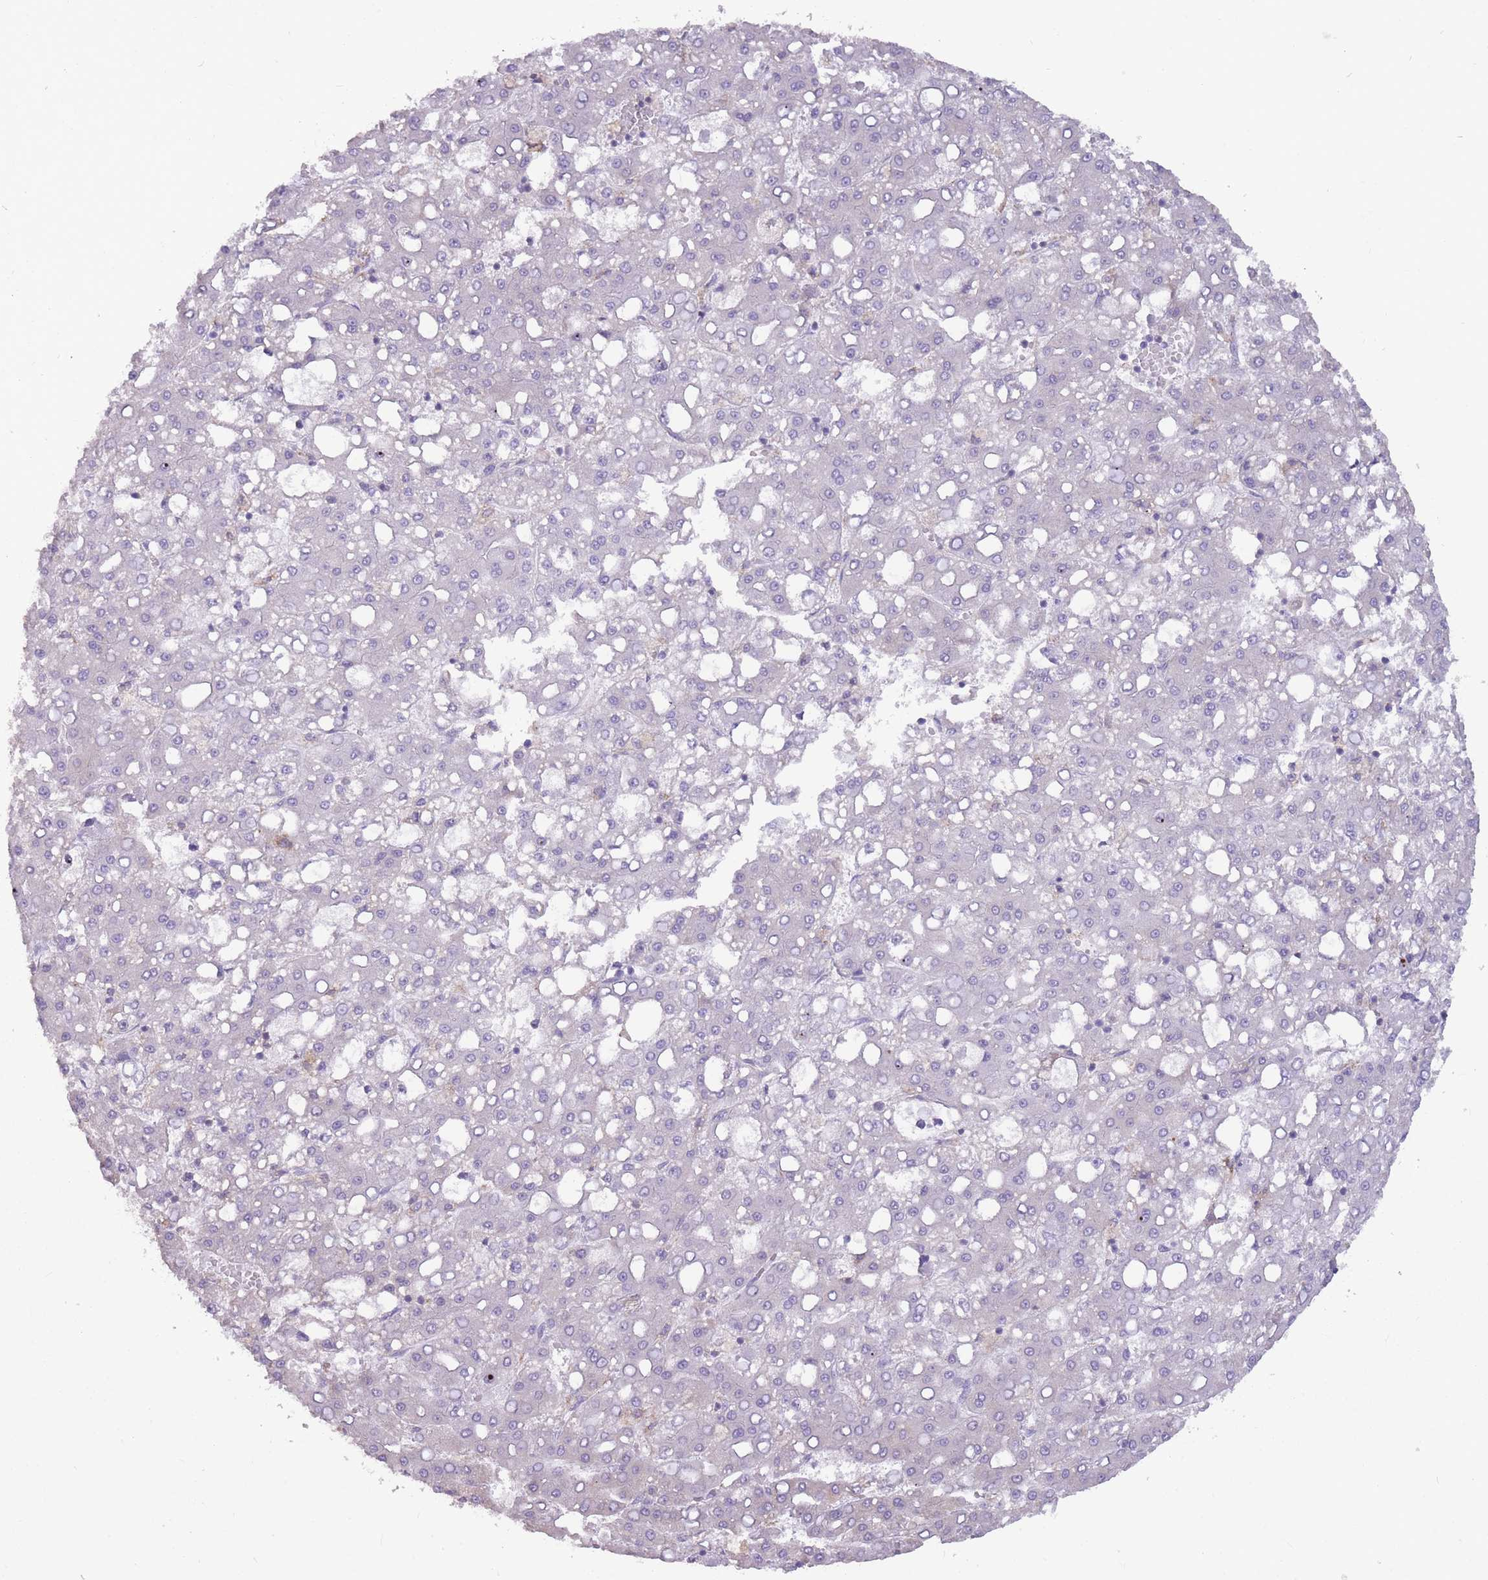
{"staining": {"intensity": "negative", "quantity": "none", "location": "none"}, "tissue": "liver cancer", "cell_type": "Tumor cells", "image_type": "cancer", "snomed": [{"axis": "morphology", "description": "Carcinoma, Hepatocellular, NOS"}, {"axis": "topography", "description": "Liver"}], "caption": "Immunohistochemical staining of human hepatocellular carcinoma (liver) shows no significant expression in tumor cells. (DAB immunohistochemistry (IHC) visualized using brightfield microscopy, high magnification).", "gene": "TRAPPC5", "patient": {"sex": "male", "age": 65}}